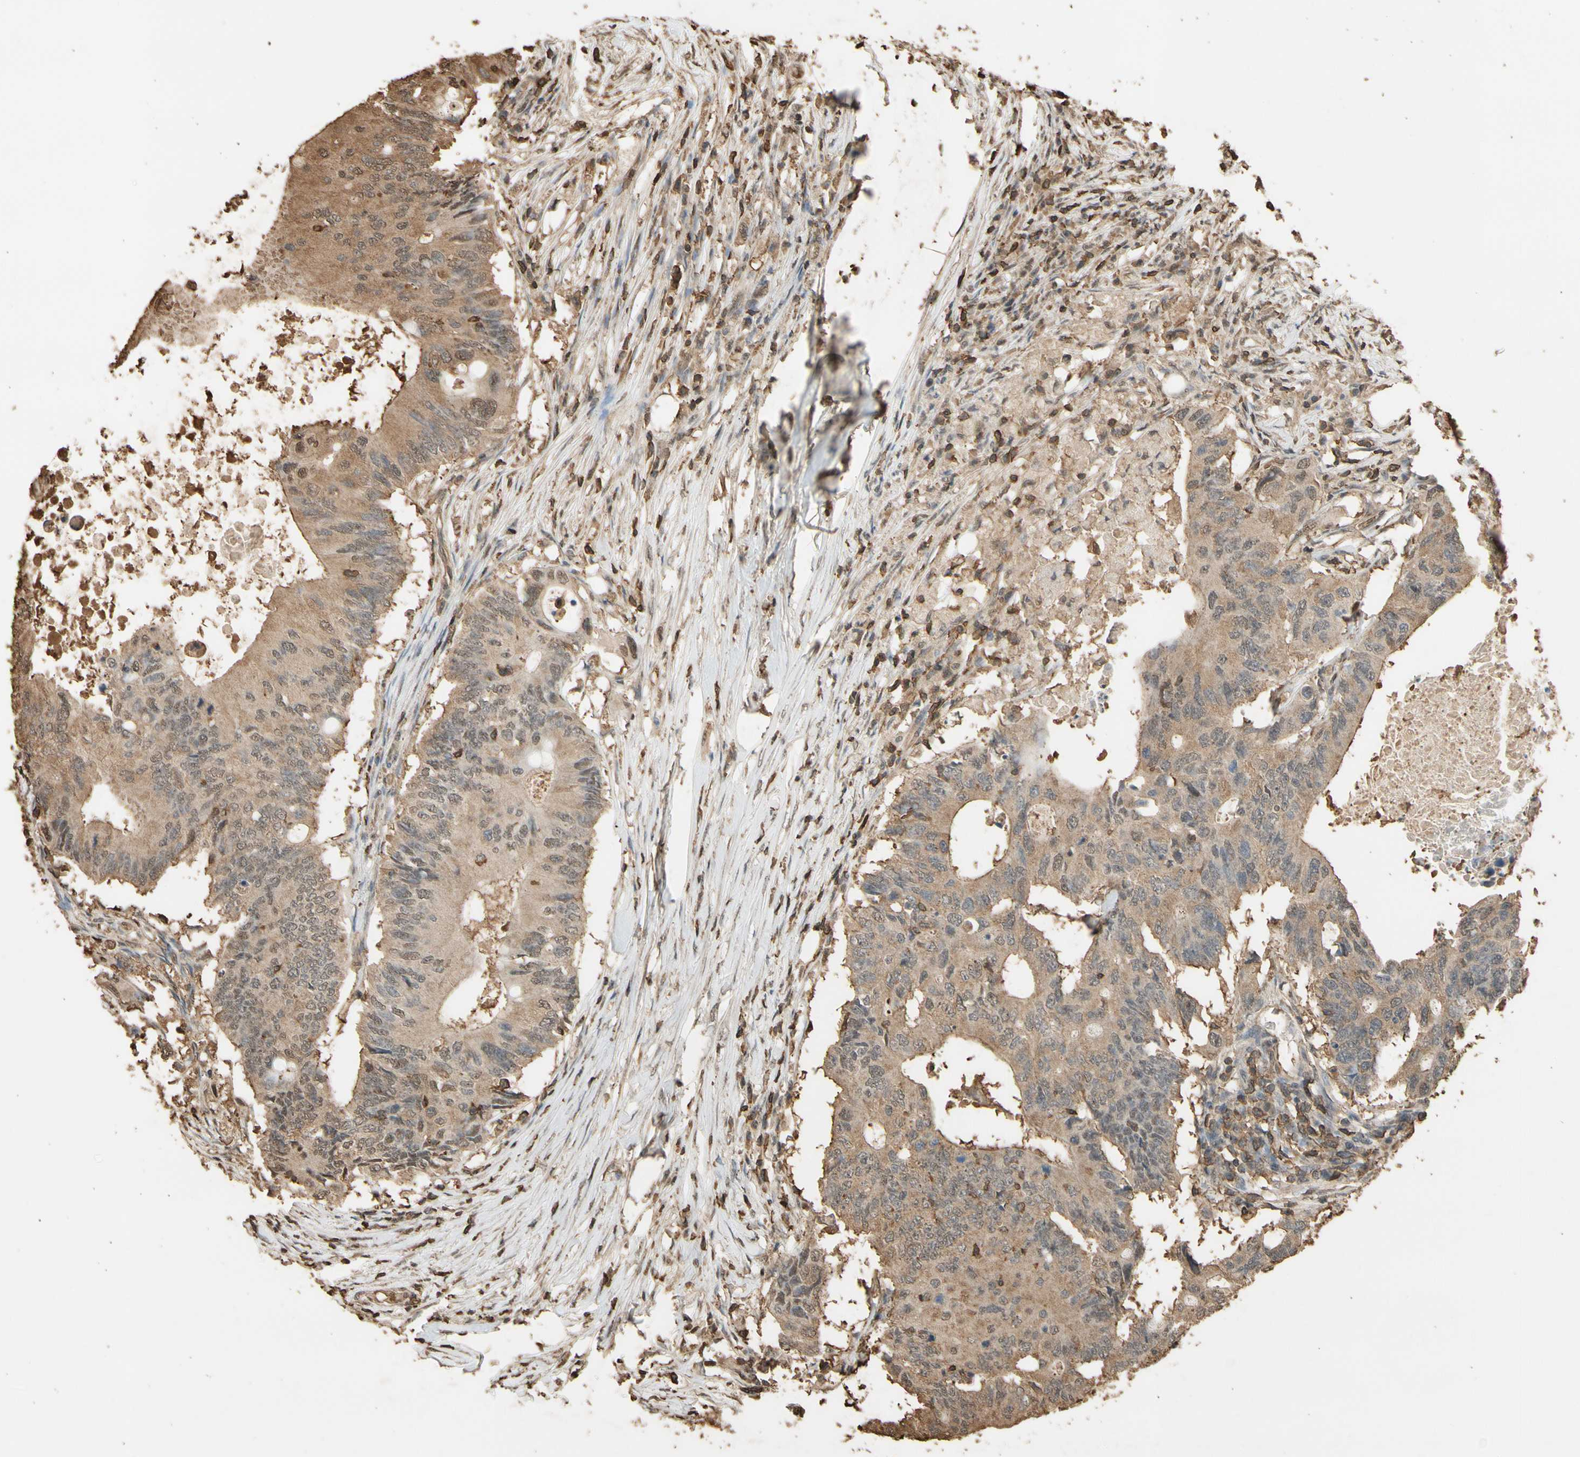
{"staining": {"intensity": "moderate", "quantity": ">75%", "location": "cytoplasmic/membranous,nuclear"}, "tissue": "colorectal cancer", "cell_type": "Tumor cells", "image_type": "cancer", "snomed": [{"axis": "morphology", "description": "Adenocarcinoma, NOS"}, {"axis": "topography", "description": "Colon"}], "caption": "Colorectal cancer stained with a protein marker displays moderate staining in tumor cells.", "gene": "TNFSF13B", "patient": {"sex": "male", "age": 71}}